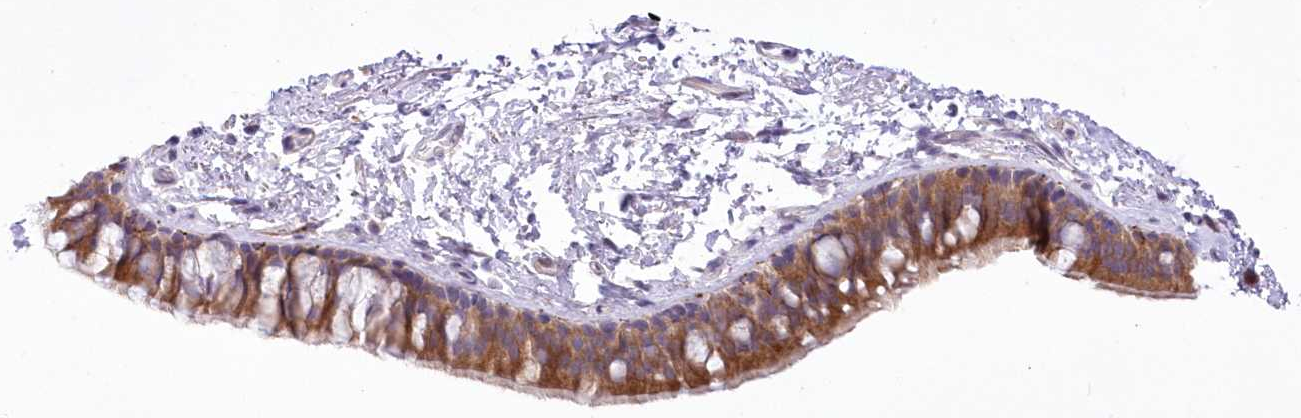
{"staining": {"intensity": "moderate", "quantity": ">75%", "location": "cytoplasmic/membranous"}, "tissue": "bronchus", "cell_type": "Respiratory epithelial cells", "image_type": "normal", "snomed": [{"axis": "morphology", "description": "Normal tissue, NOS"}, {"axis": "topography", "description": "Cartilage tissue"}, {"axis": "topography", "description": "Bronchus"}], "caption": "About >75% of respiratory epithelial cells in normal bronchus demonstrate moderate cytoplasmic/membranous protein staining as visualized by brown immunohistochemical staining.", "gene": "FAM241B", "patient": {"sex": "female", "age": 73}}